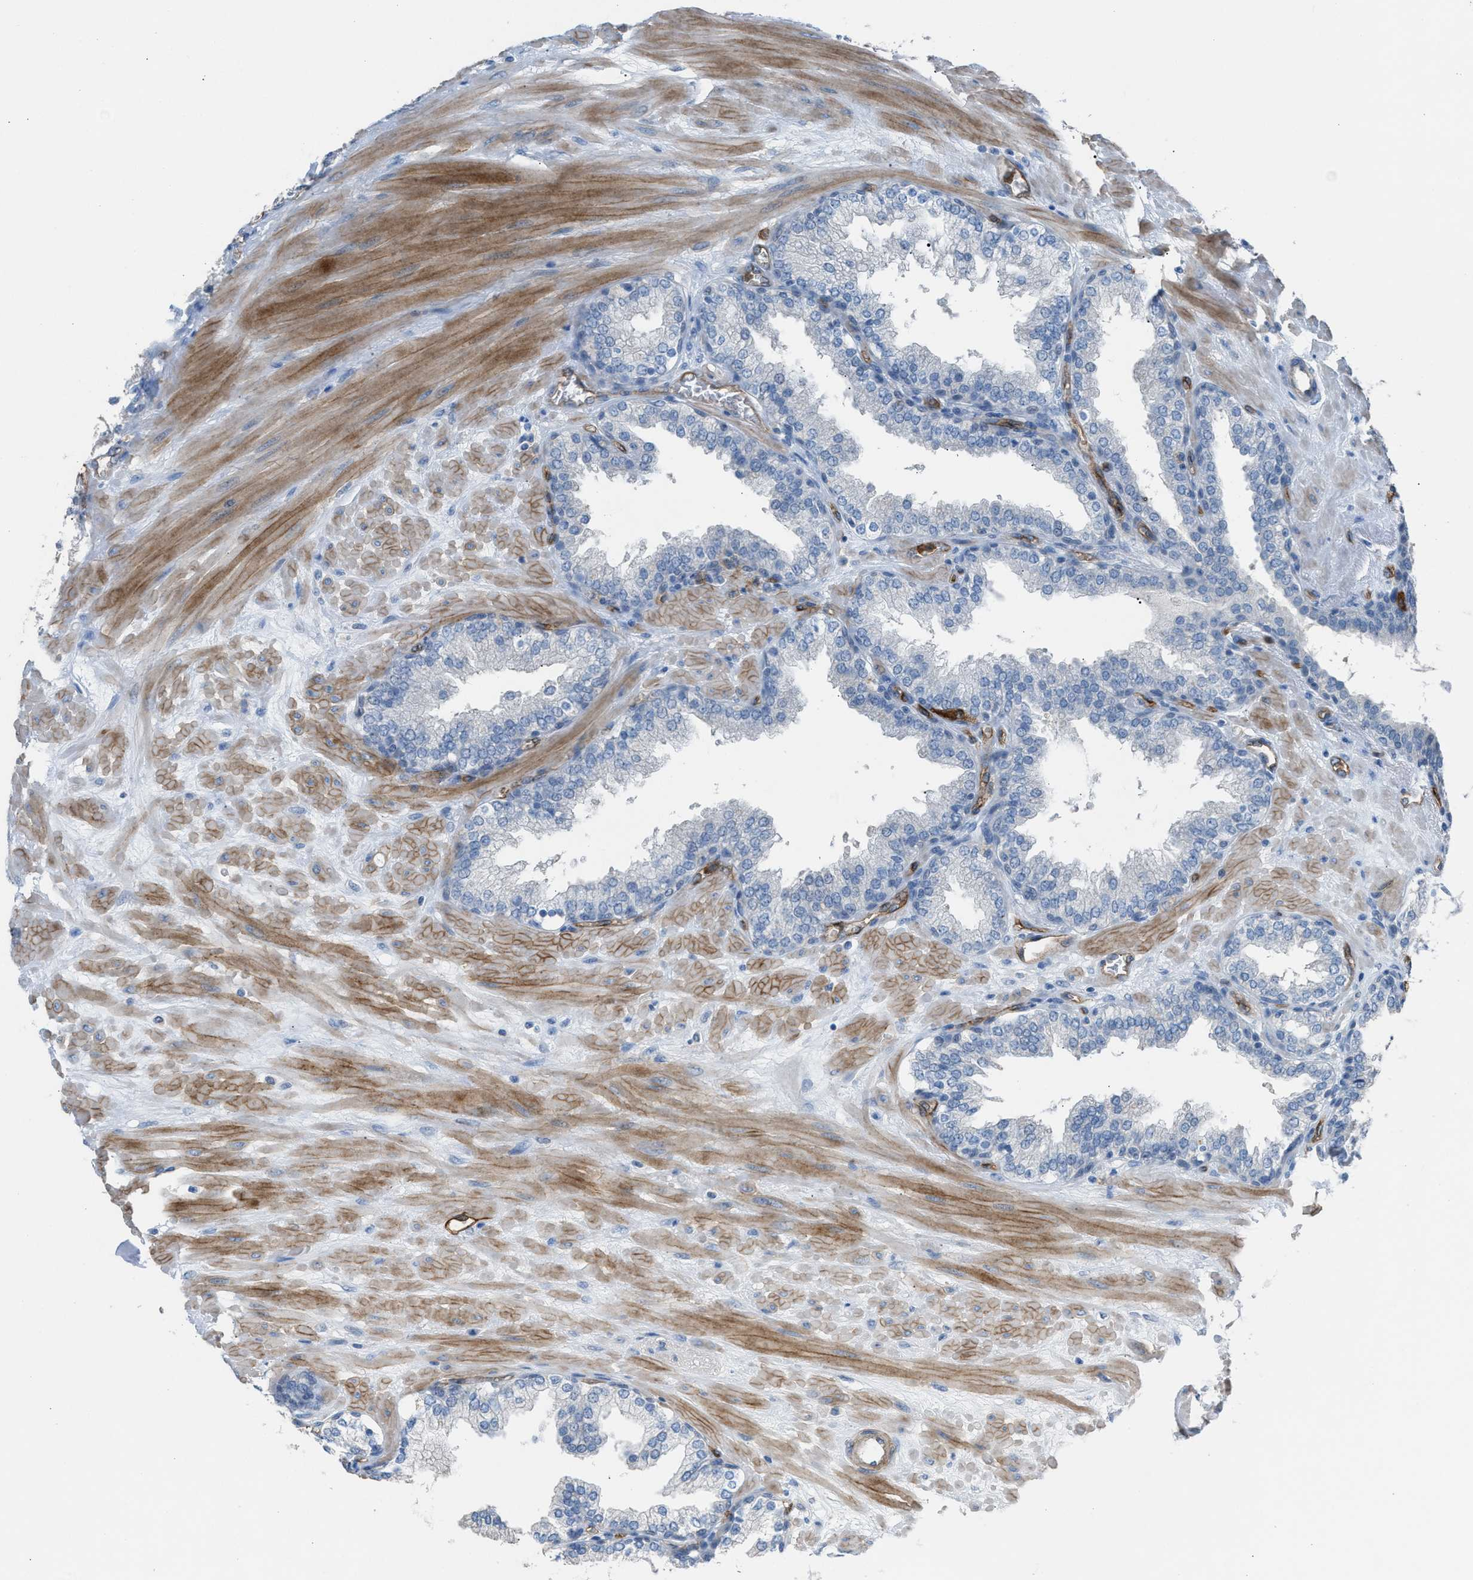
{"staining": {"intensity": "negative", "quantity": "none", "location": "none"}, "tissue": "prostate", "cell_type": "Glandular cells", "image_type": "normal", "snomed": [{"axis": "morphology", "description": "Normal tissue, NOS"}, {"axis": "topography", "description": "Prostate"}], "caption": "Immunohistochemical staining of unremarkable human prostate displays no significant staining in glandular cells.", "gene": "DYSF", "patient": {"sex": "male", "age": 51}}